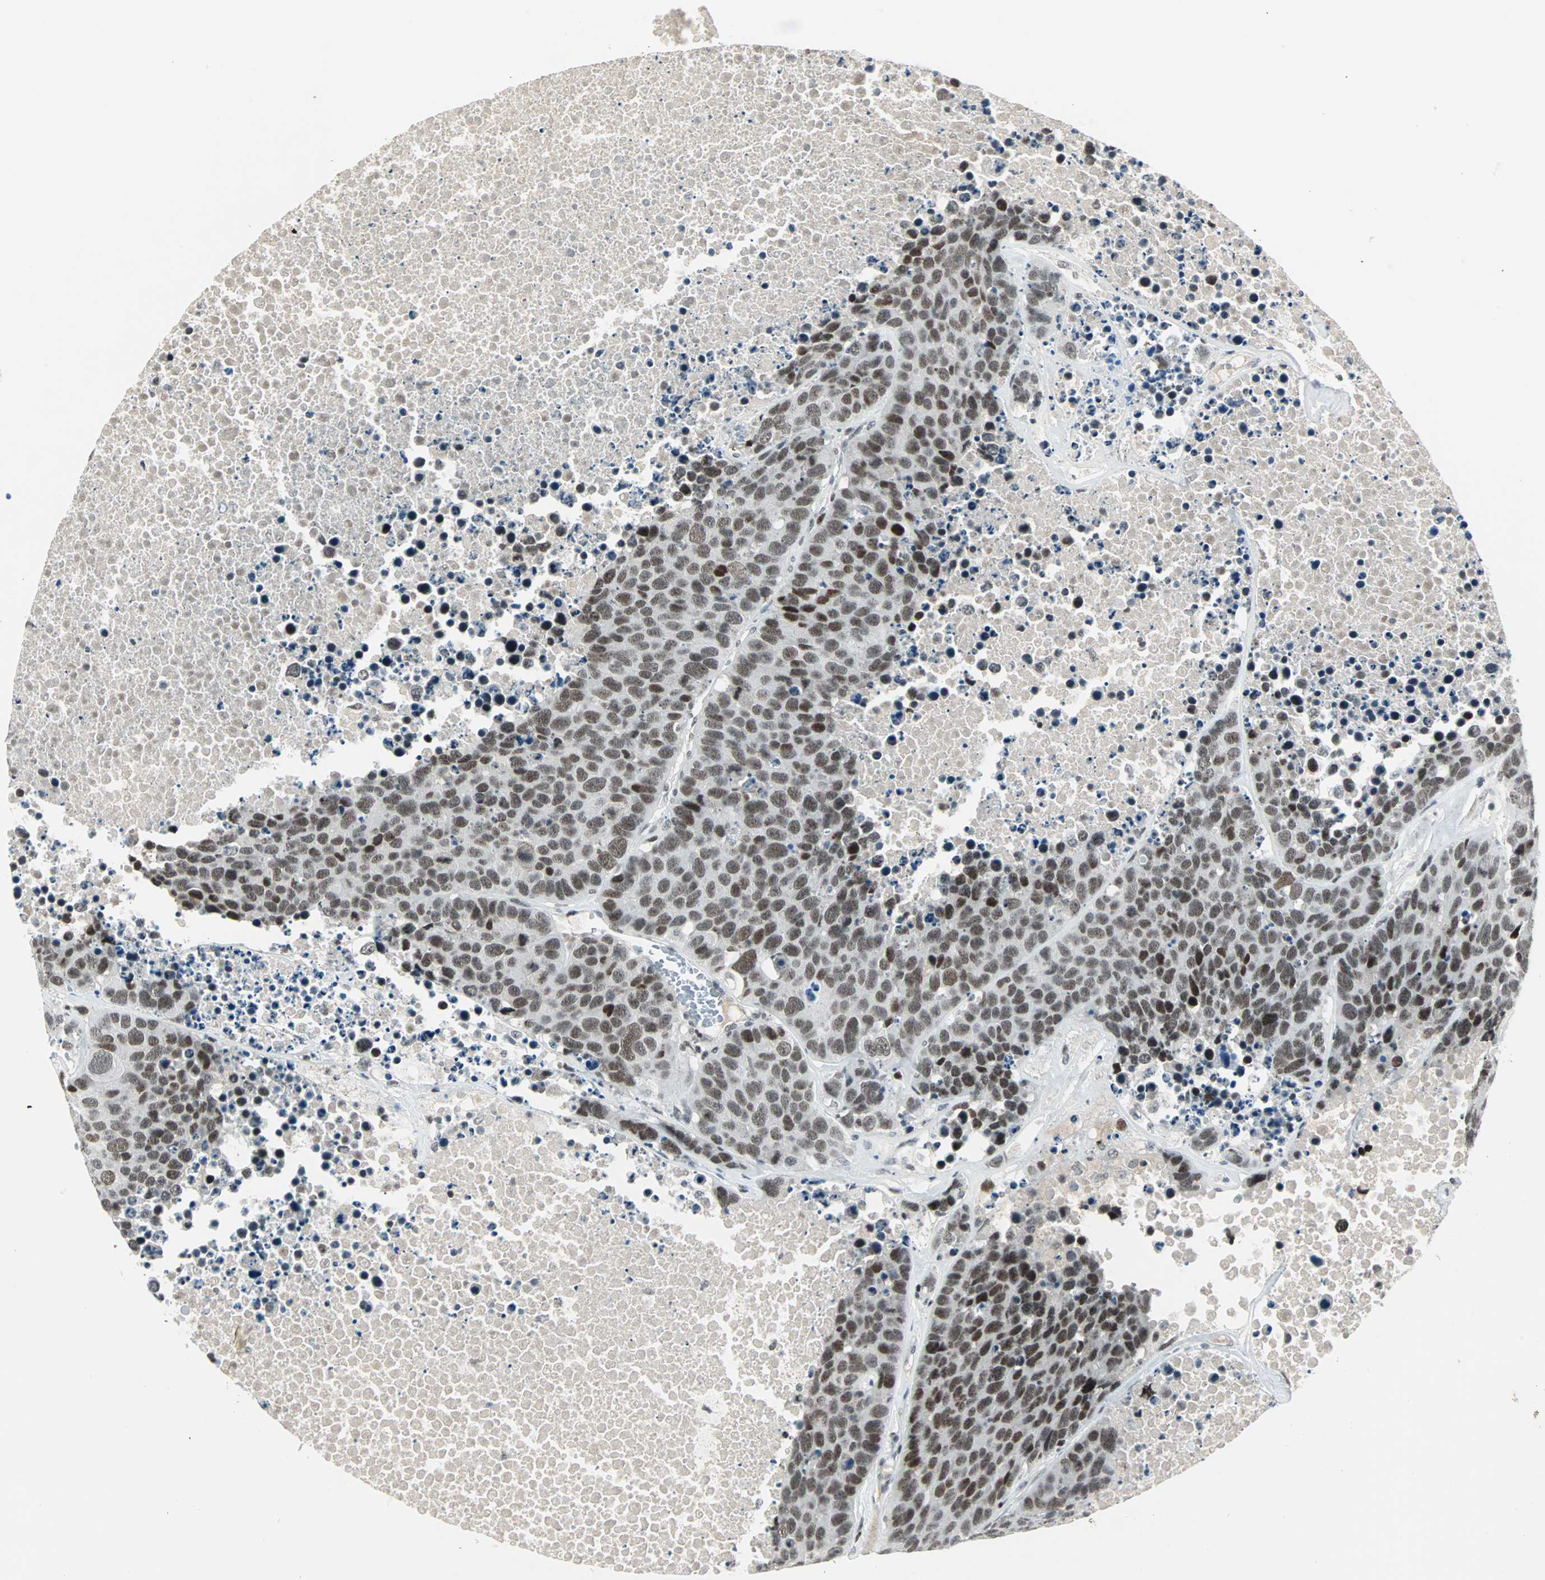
{"staining": {"intensity": "moderate", "quantity": ">75%", "location": "nuclear"}, "tissue": "carcinoid", "cell_type": "Tumor cells", "image_type": "cancer", "snomed": [{"axis": "morphology", "description": "Carcinoid, malignant, NOS"}, {"axis": "topography", "description": "Lung"}], "caption": "Tumor cells reveal medium levels of moderate nuclear positivity in about >75% of cells in human carcinoid.", "gene": "SIN3A", "patient": {"sex": "male", "age": 60}}